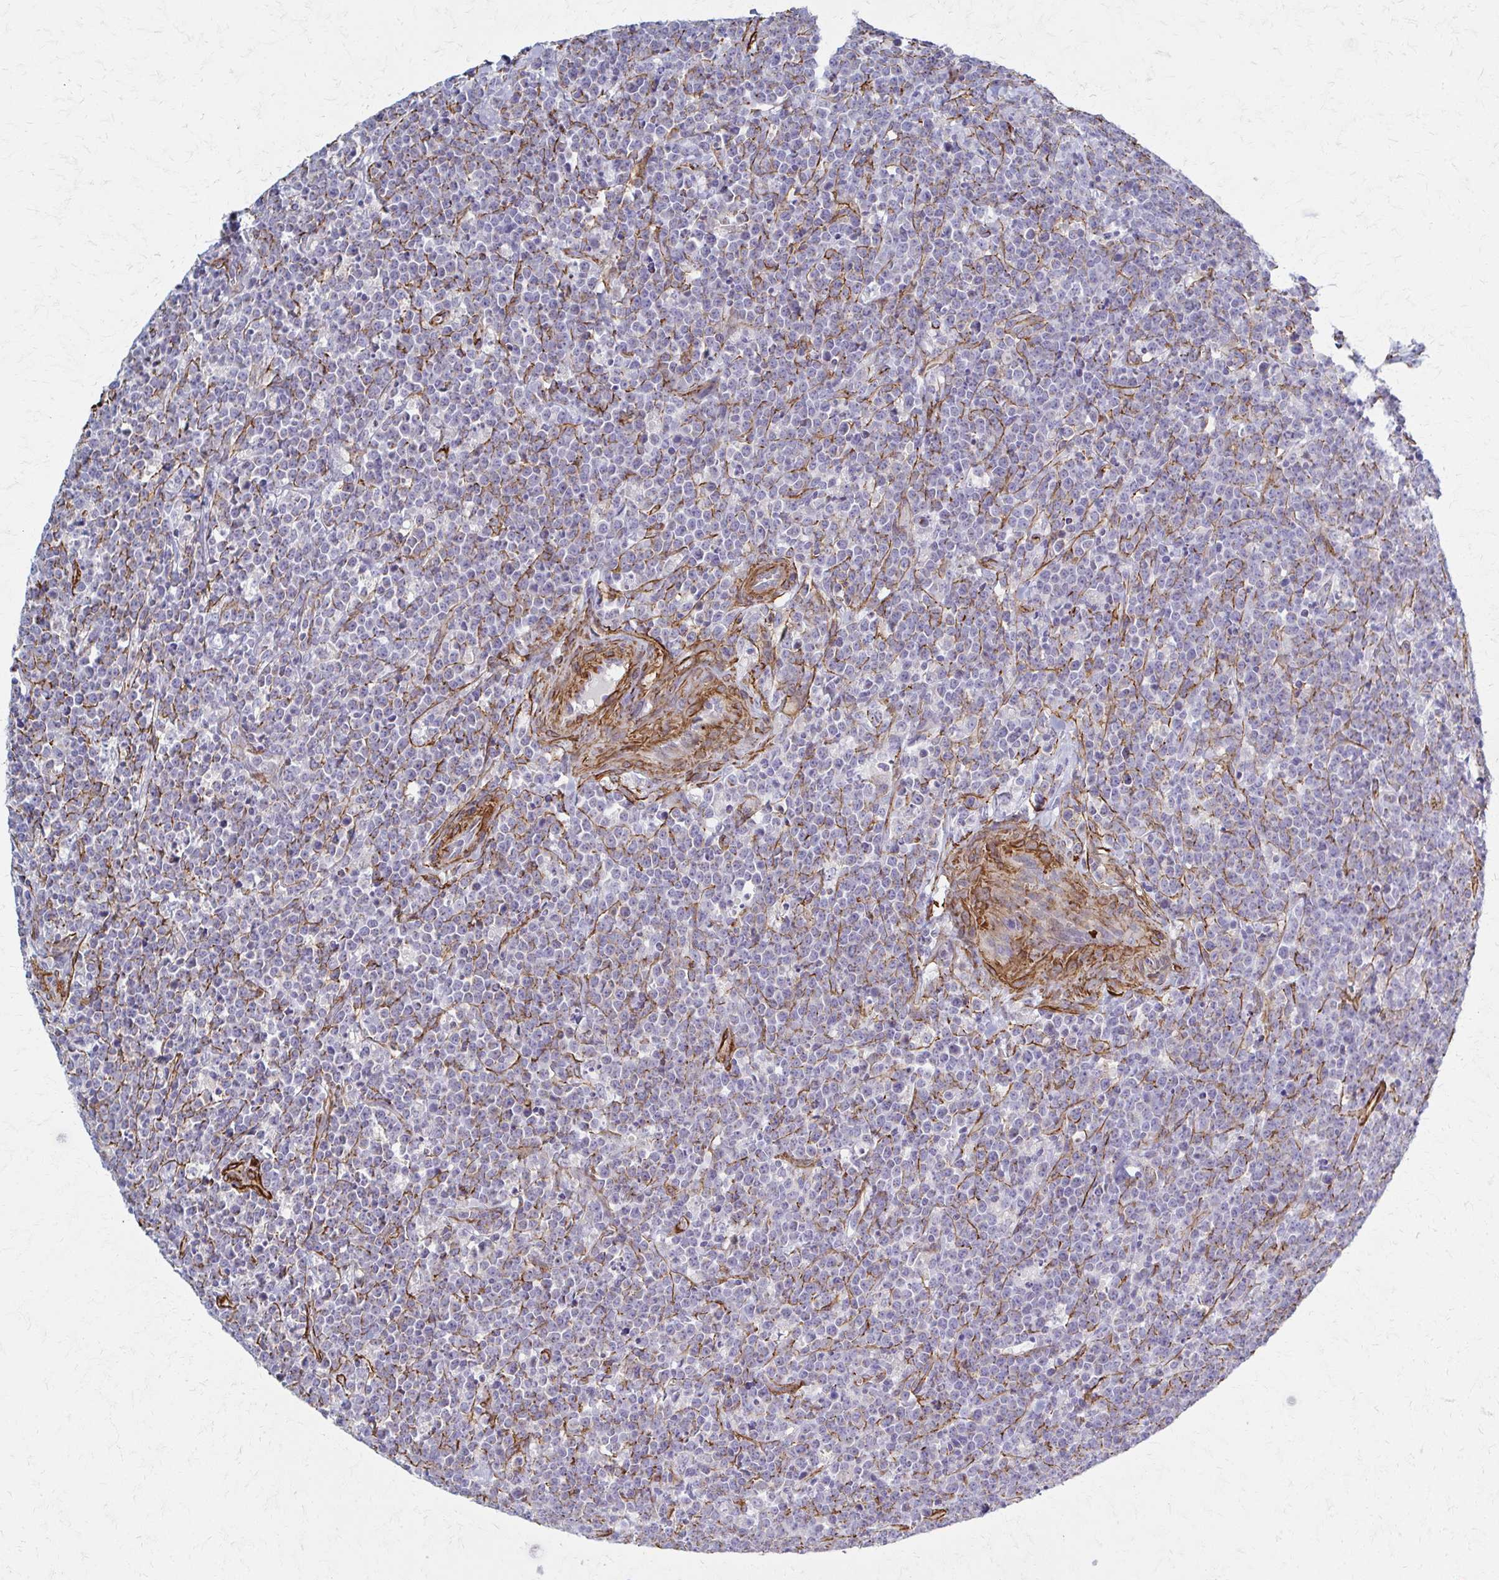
{"staining": {"intensity": "negative", "quantity": "none", "location": "none"}, "tissue": "lymphoma", "cell_type": "Tumor cells", "image_type": "cancer", "snomed": [{"axis": "morphology", "description": "Malignant lymphoma, non-Hodgkin's type, High grade"}, {"axis": "topography", "description": "Small intestine"}], "caption": "This is an immunohistochemistry histopathology image of lymphoma. There is no positivity in tumor cells.", "gene": "TIMMDC1", "patient": {"sex": "female", "age": 56}}